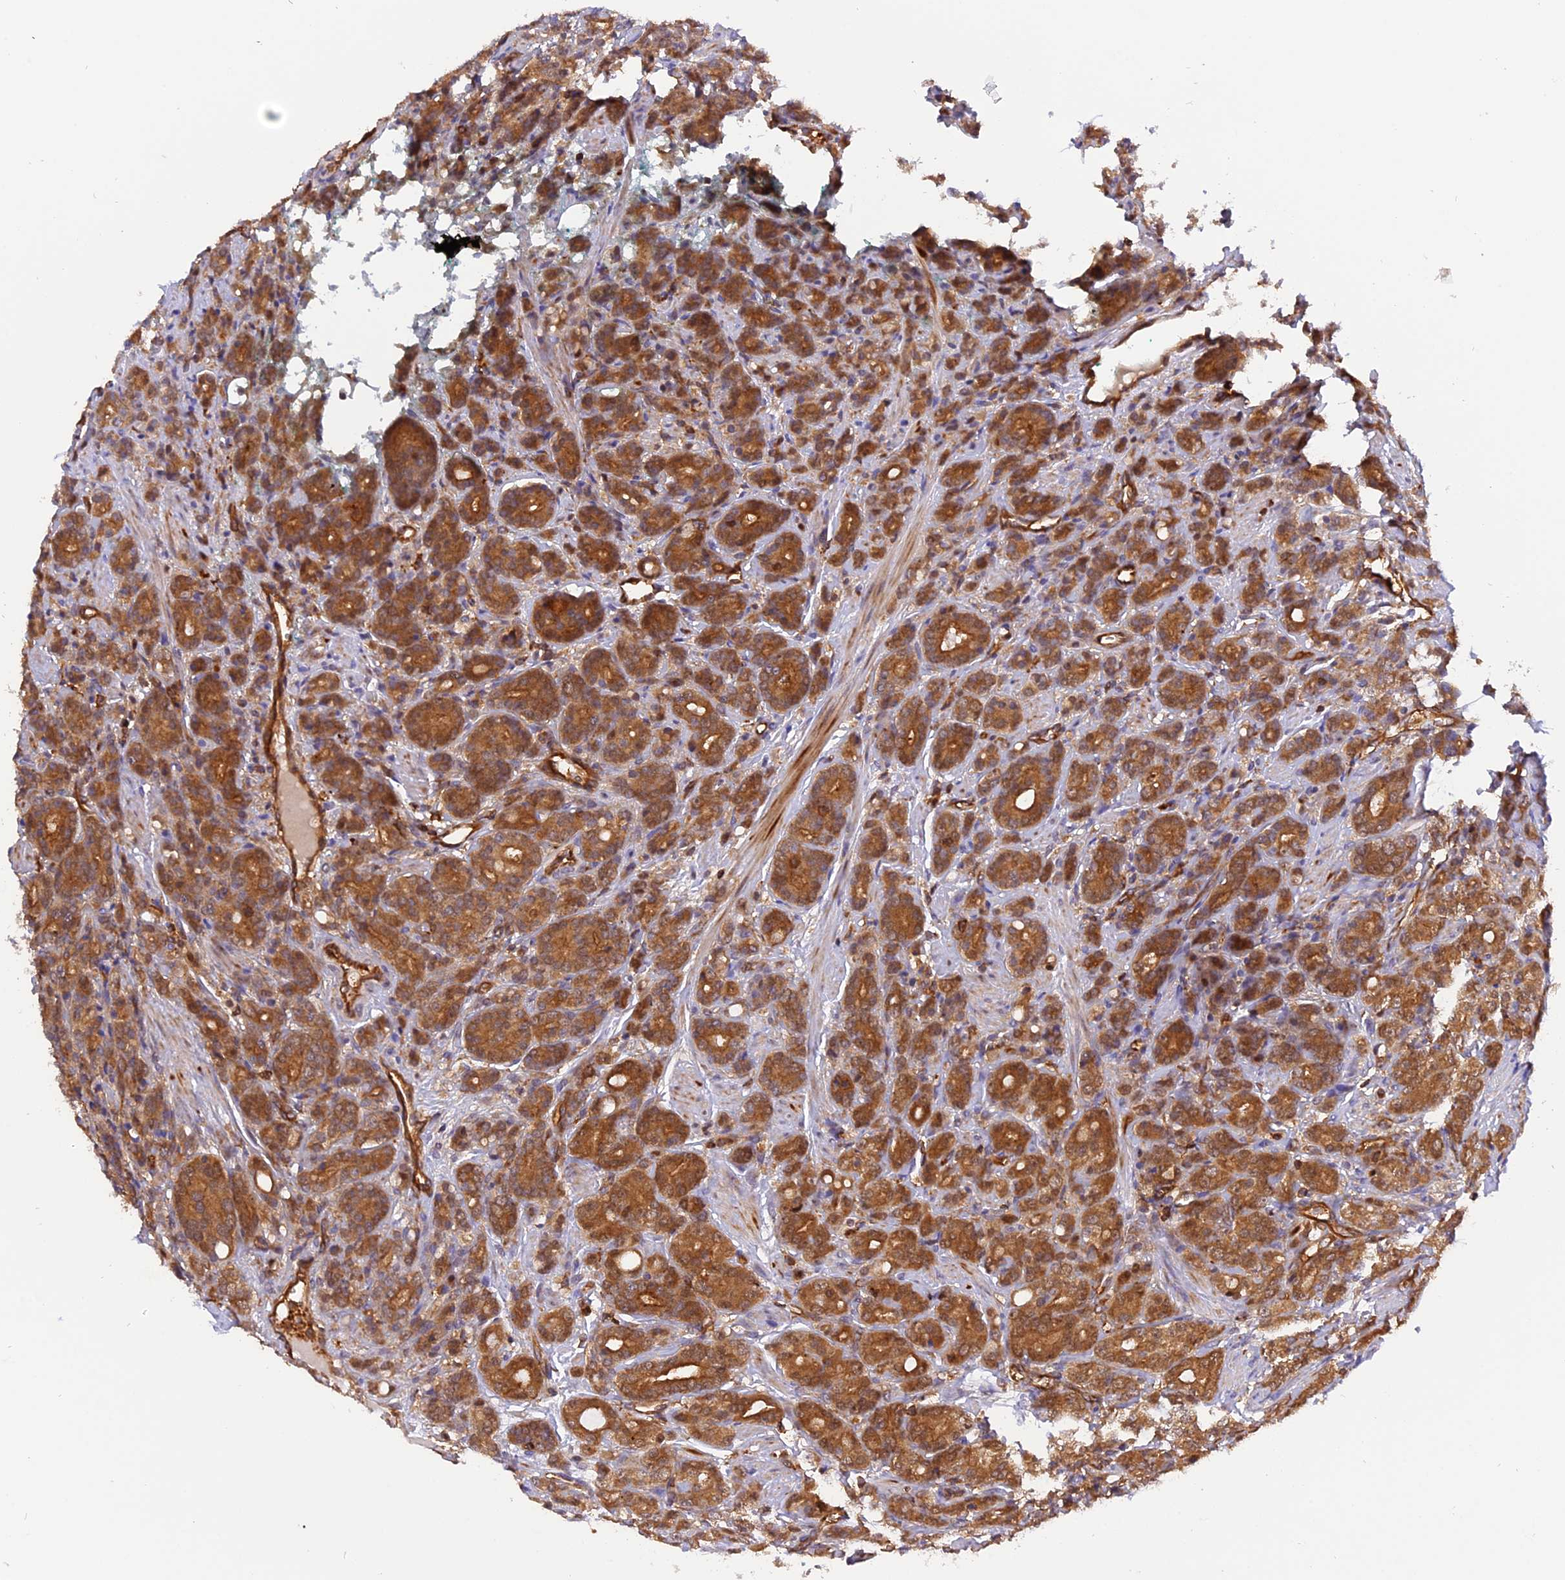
{"staining": {"intensity": "strong", "quantity": ">75%", "location": "cytoplasmic/membranous"}, "tissue": "prostate cancer", "cell_type": "Tumor cells", "image_type": "cancer", "snomed": [{"axis": "morphology", "description": "Adenocarcinoma, High grade"}, {"axis": "topography", "description": "Prostate"}], "caption": "The immunohistochemical stain shows strong cytoplasmic/membranous staining in tumor cells of prostate cancer tissue.", "gene": "C5orf22", "patient": {"sex": "male", "age": 62}}